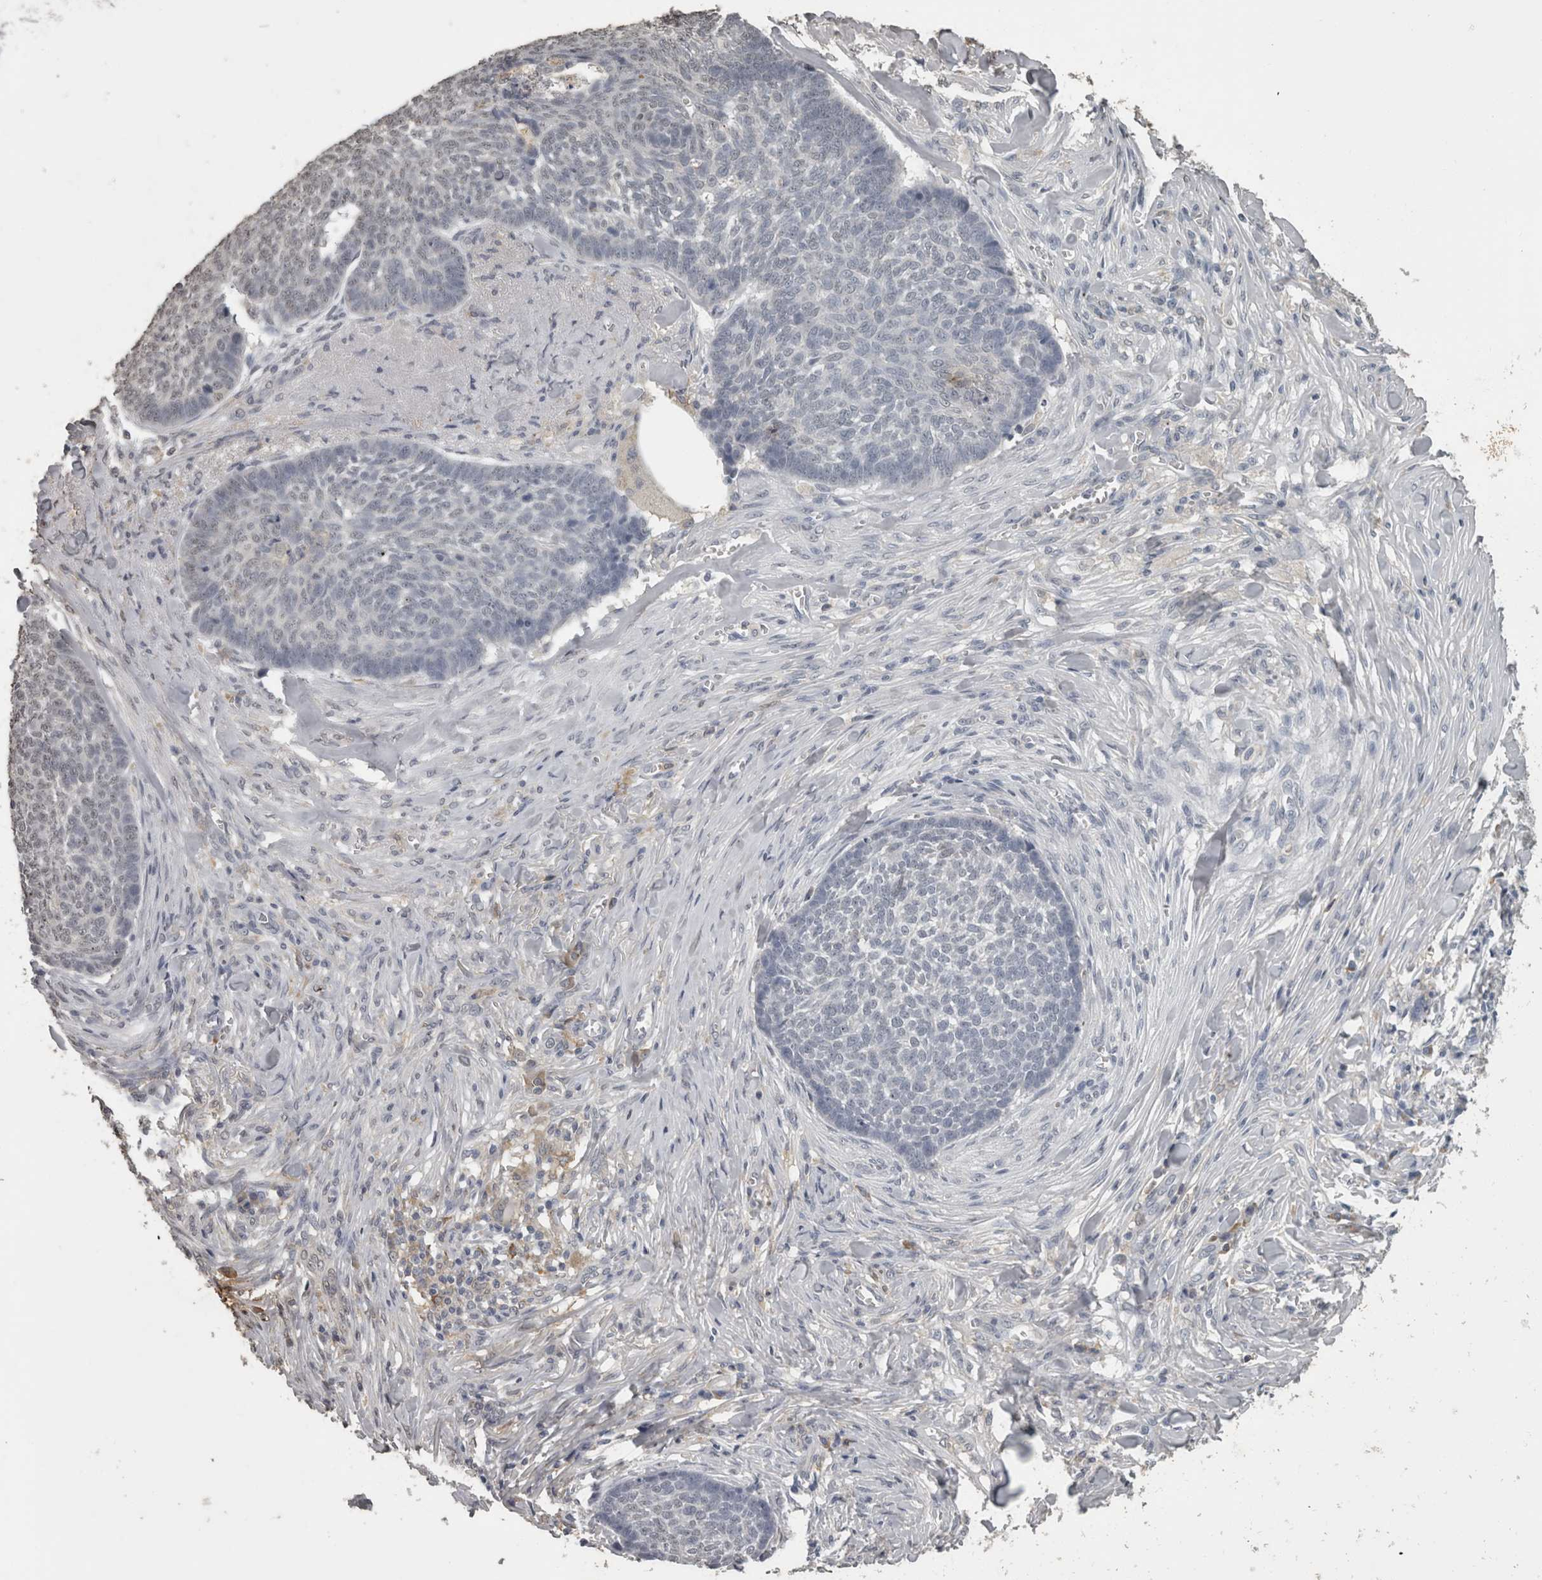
{"staining": {"intensity": "negative", "quantity": "none", "location": "none"}, "tissue": "skin cancer", "cell_type": "Tumor cells", "image_type": "cancer", "snomed": [{"axis": "morphology", "description": "Basal cell carcinoma"}, {"axis": "topography", "description": "Skin"}], "caption": "This image is of basal cell carcinoma (skin) stained with immunohistochemistry (IHC) to label a protein in brown with the nuclei are counter-stained blue. There is no staining in tumor cells.", "gene": "PIK3AP1", "patient": {"sex": "male", "age": 84}}